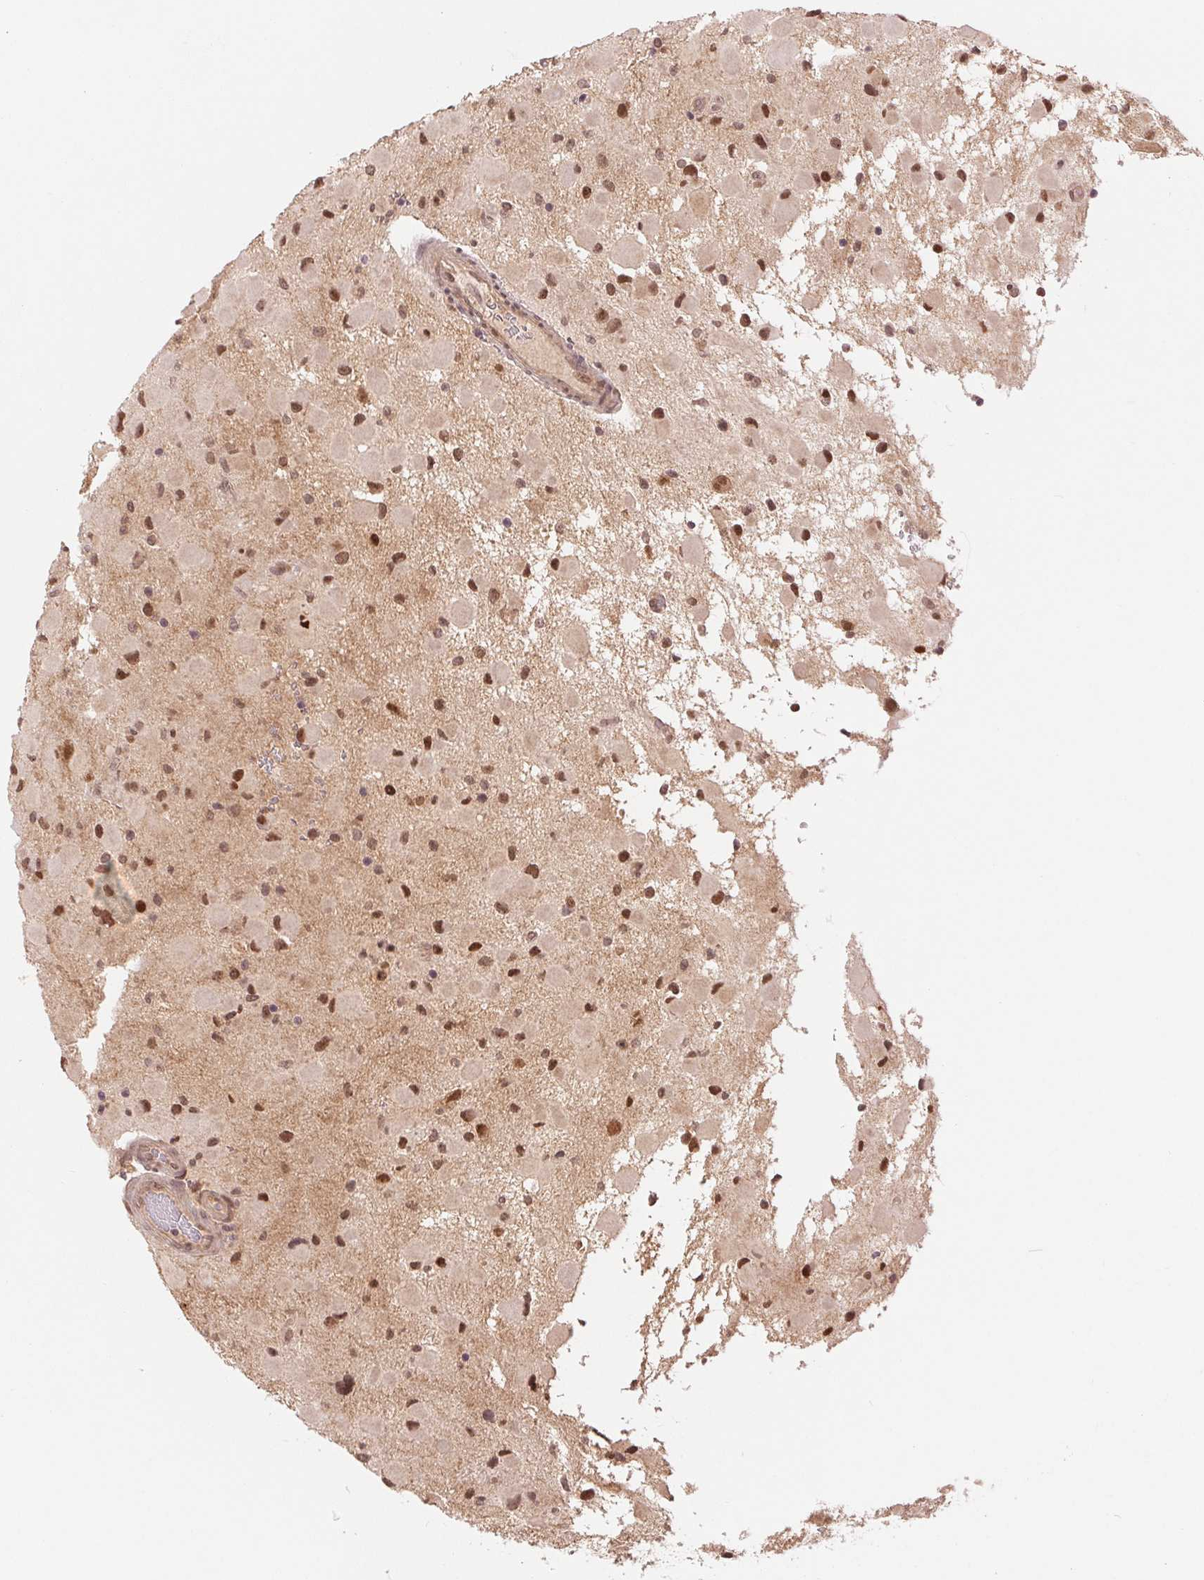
{"staining": {"intensity": "moderate", "quantity": ">75%", "location": "nuclear"}, "tissue": "glioma", "cell_type": "Tumor cells", "image_type": "cancer", "snomed": [{"axis": "morphology", "description": "Glioma, malignant, Low grade"}, {"axis": "topography", "description": "Brain"}], "caption": "Tumor cells reveal medium levels of moderate nuclear staining in about >75% of cells in human low-grade glioma (malignant).", "gene": "ERI3", "patient": {"sex": "female", "age": 32}}